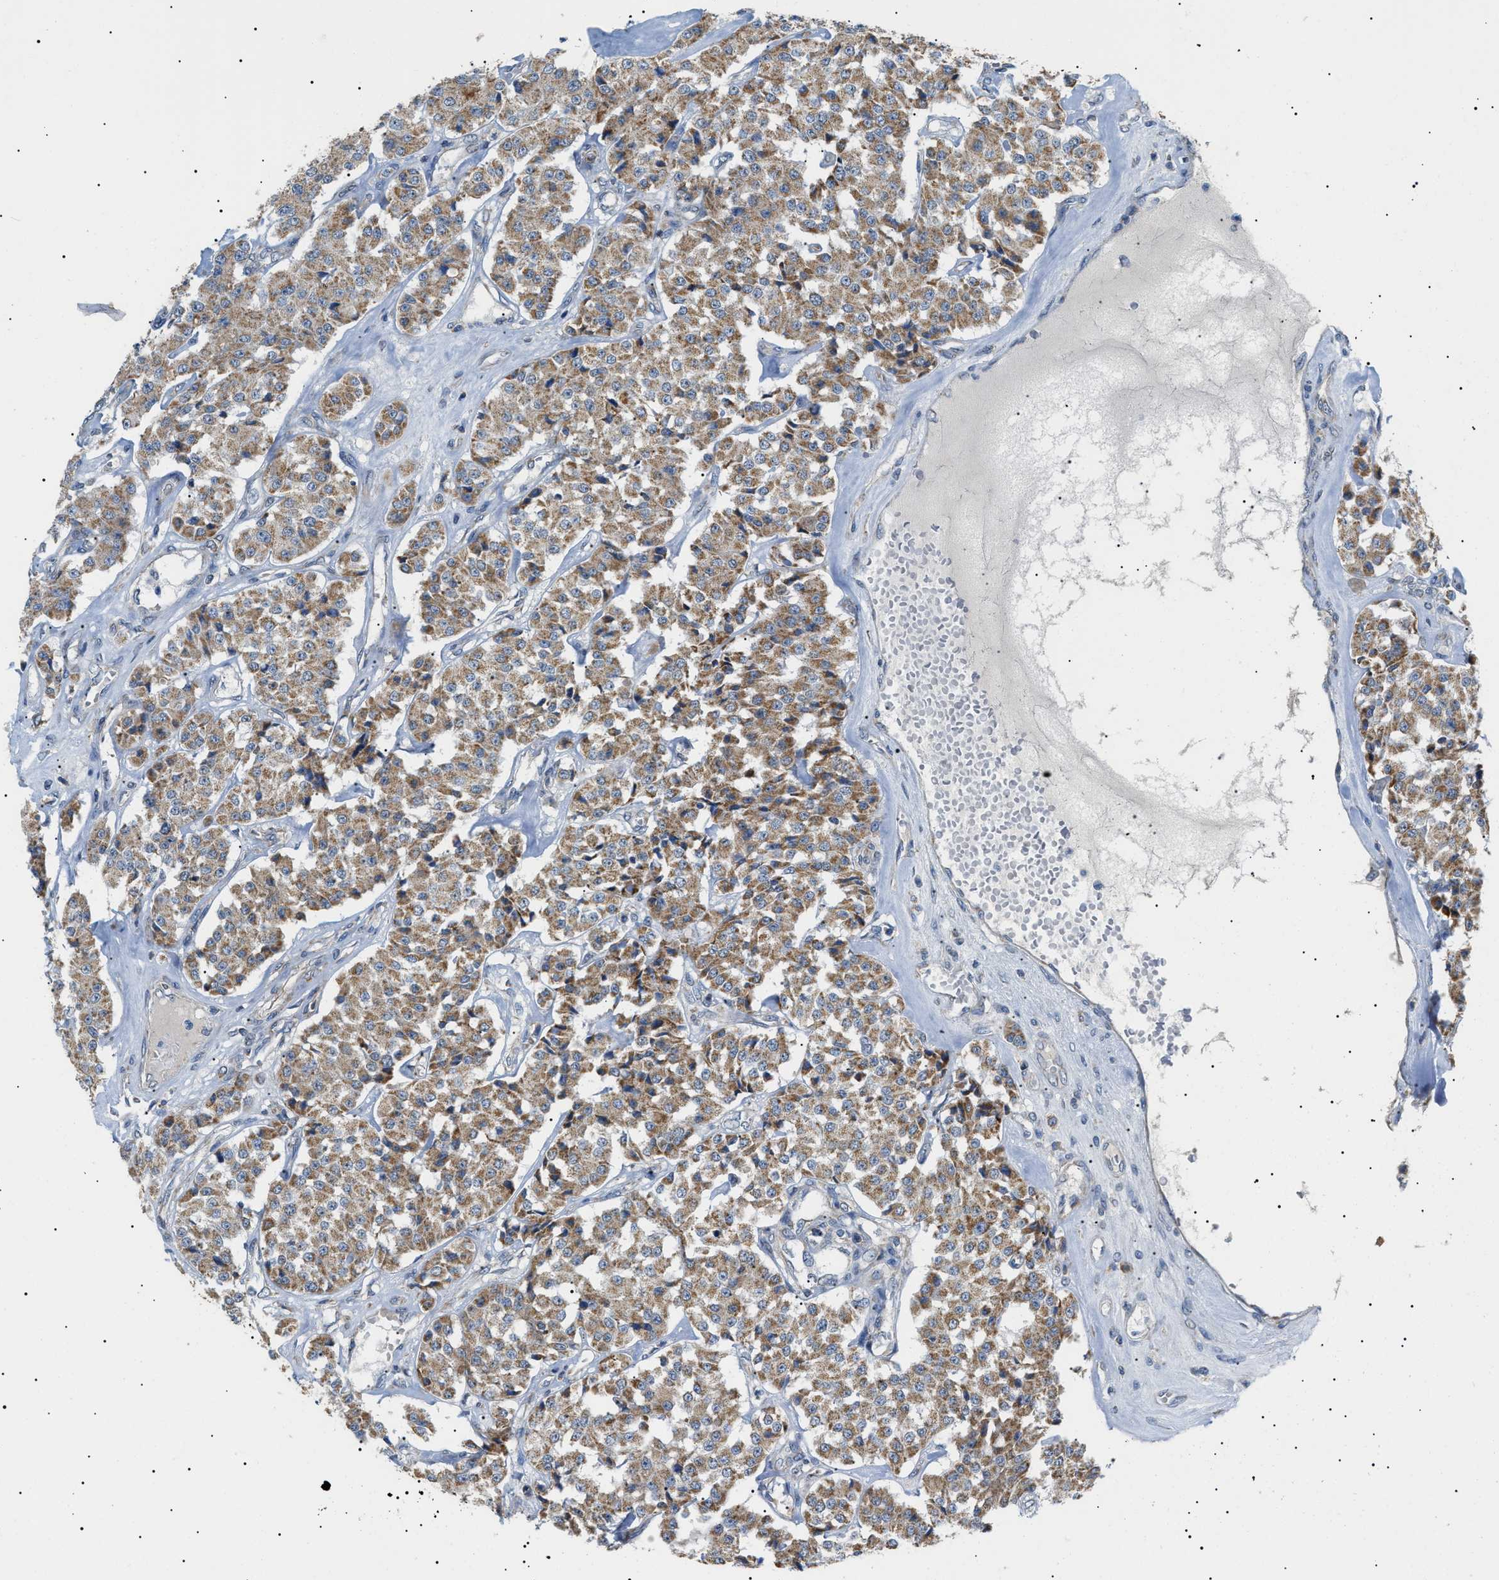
{"staining": {"intensity": "moderate", "quantity": ">75%", "location": "cytoplasmic/membranous"}, "tissue": "carcinoid", "cell_type": "Tumor cells", "image_type": "cancer", "snomed": [{"axis": "morphology", "description": "Carcinoid, malignant, NOS"}, {"axis": "topography", "description": "Pancreas"}], "caption": "Carcinoid stained with a brown dye reveals moderate cytoplasmic/membranous positive expression in approximately >75% of tumor cells.", "gene": "TOMM6", "patient": {"sex": "male", "age": 41}}